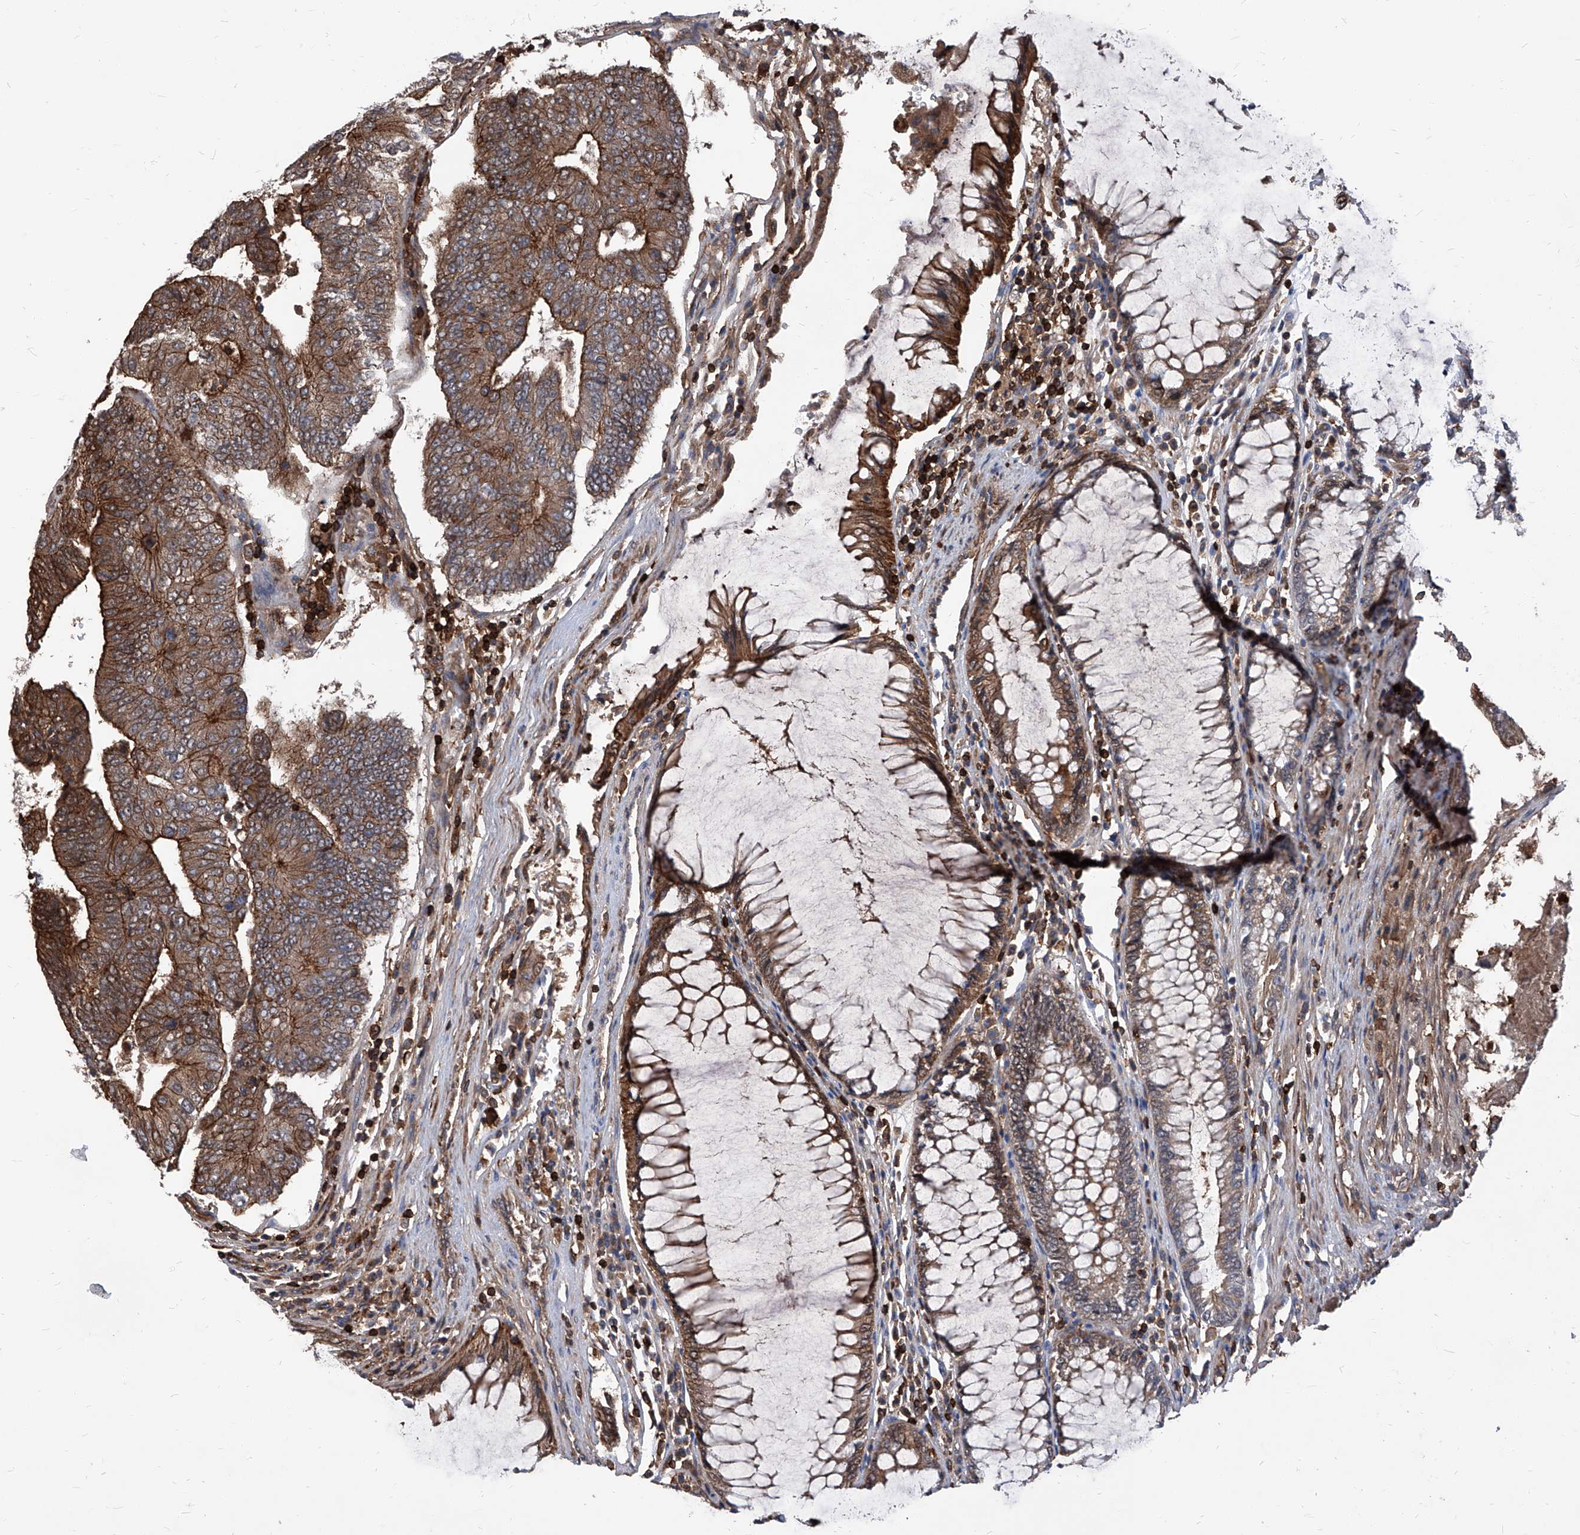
{"staining": {"intensity": "strong", "quantity": "25%-75%", "location": "cytoplasmic/membranous"}, "tissue": "colorectal cancer", "cell_type": "Tumor cells", "image_type": "cancer", "snomed": [{"axis": "morphology", "description": "Adenocarcinoma, NOS"}, {"axis": "topography", "description": "Colon"}], "caption": "DAB (3,3'-diaminobenzidine) immunohistochemical staining of colorectal cancer (adenocarcinoma) demonstrates strong cytoplasmic/membranous protein expression in approximately 25%-75% of tumor cells.", "gene": "ABRACL", "patient": {"sex": "female", "age": 67}}